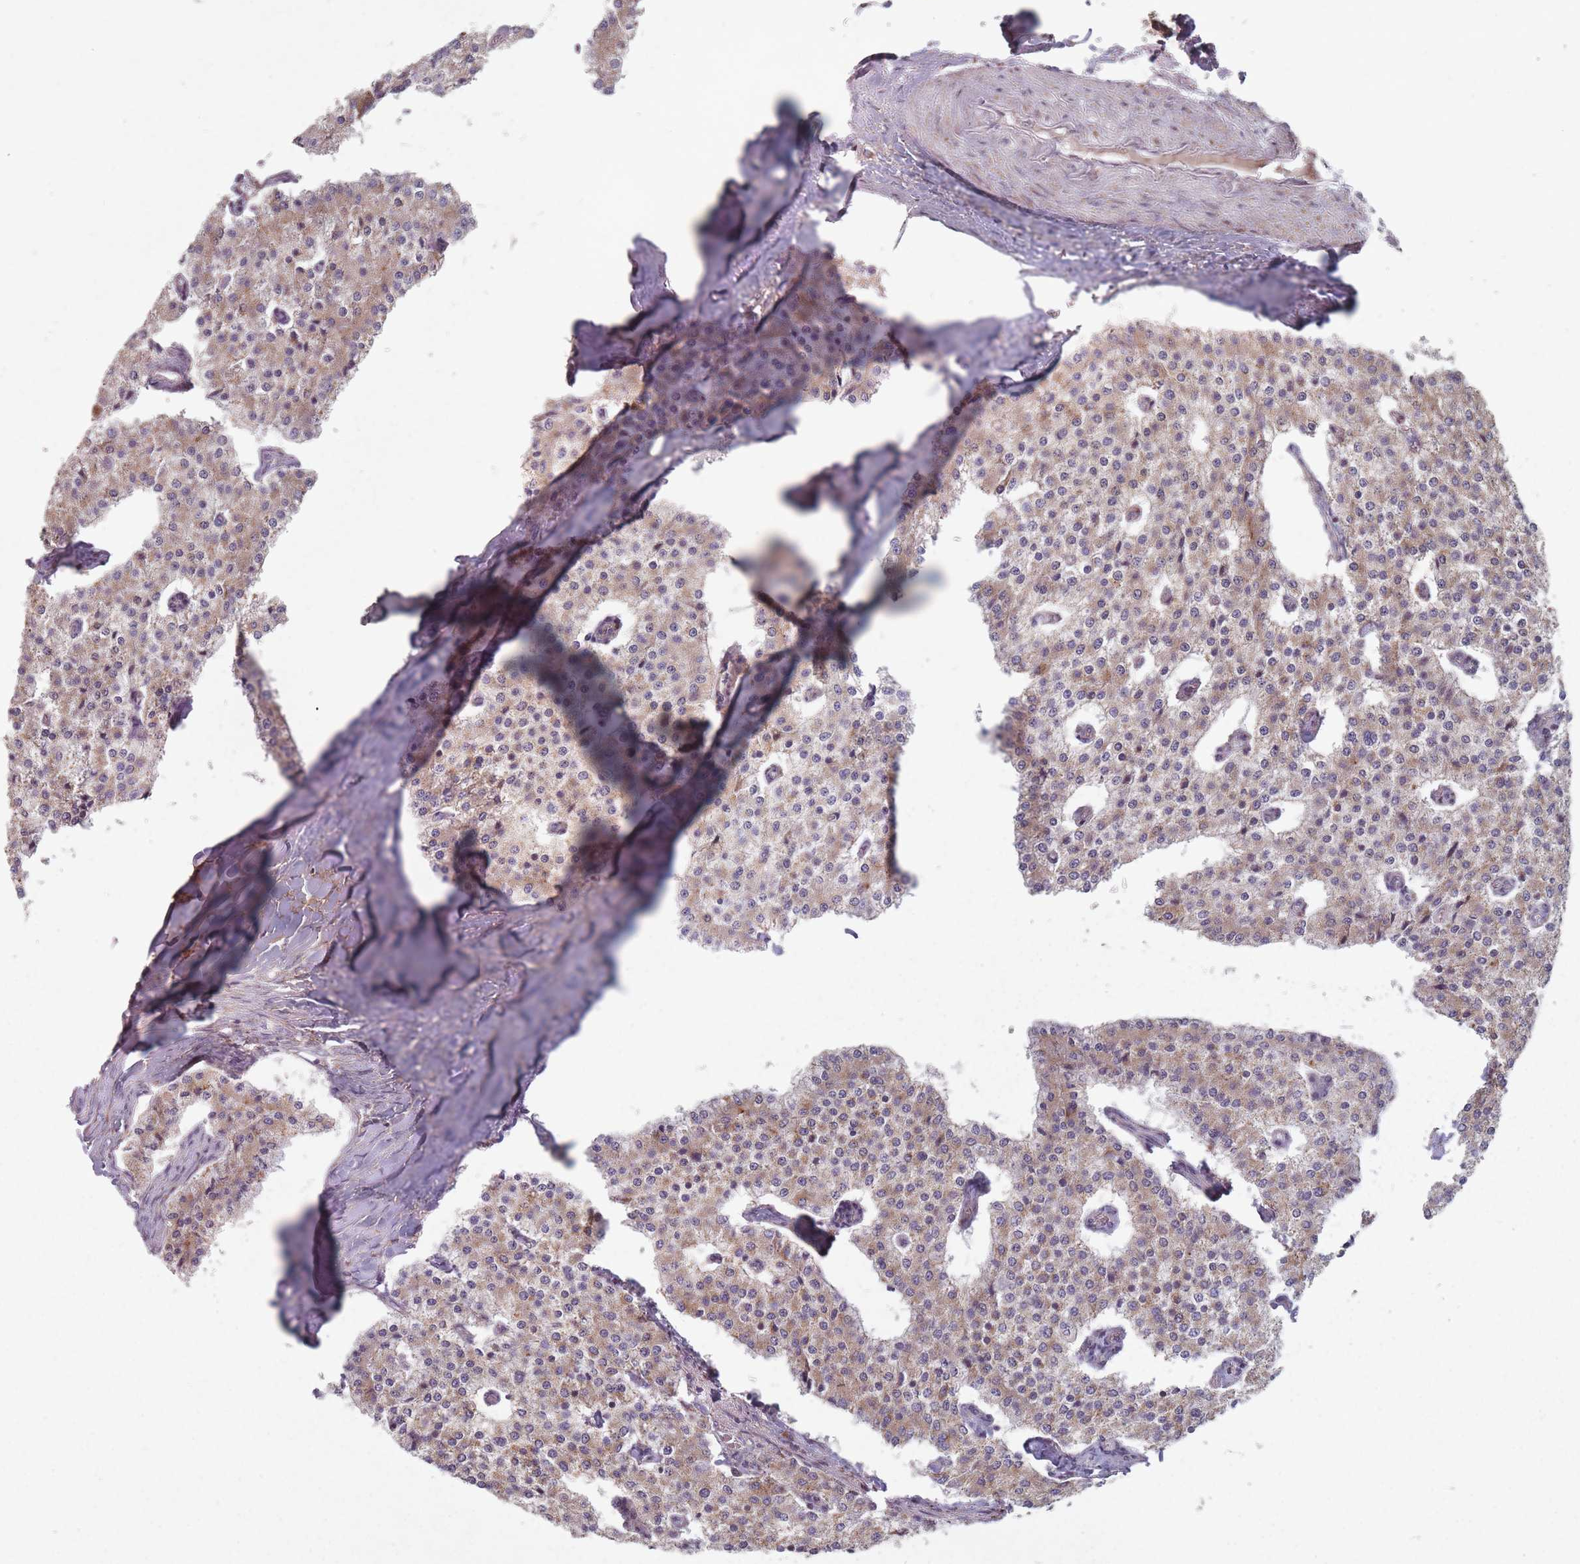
{"staining": {"intensity": "moderate", "quantity": "25%-75%", "location": "cytoplasmic/membranous"}, "tissue": "carcinoid", "cell_type": "Tumor cells", "image_type": "cancer", "snomed": [{"axis": "morphology", "description": "Carcinoid, malignant, NOS"}, {"axis": "topography", "description": "Colon"}], "caption": "A brown stain shows moderate cytoplasmic/membranous expression of a protein in human carcinoid (malignant) tumor cells. (brown staining indicates protein expression, while blue staining denotes nuclei).", "gene": "OR10Q1", "patient": {"sex": "female", "age": 52}}